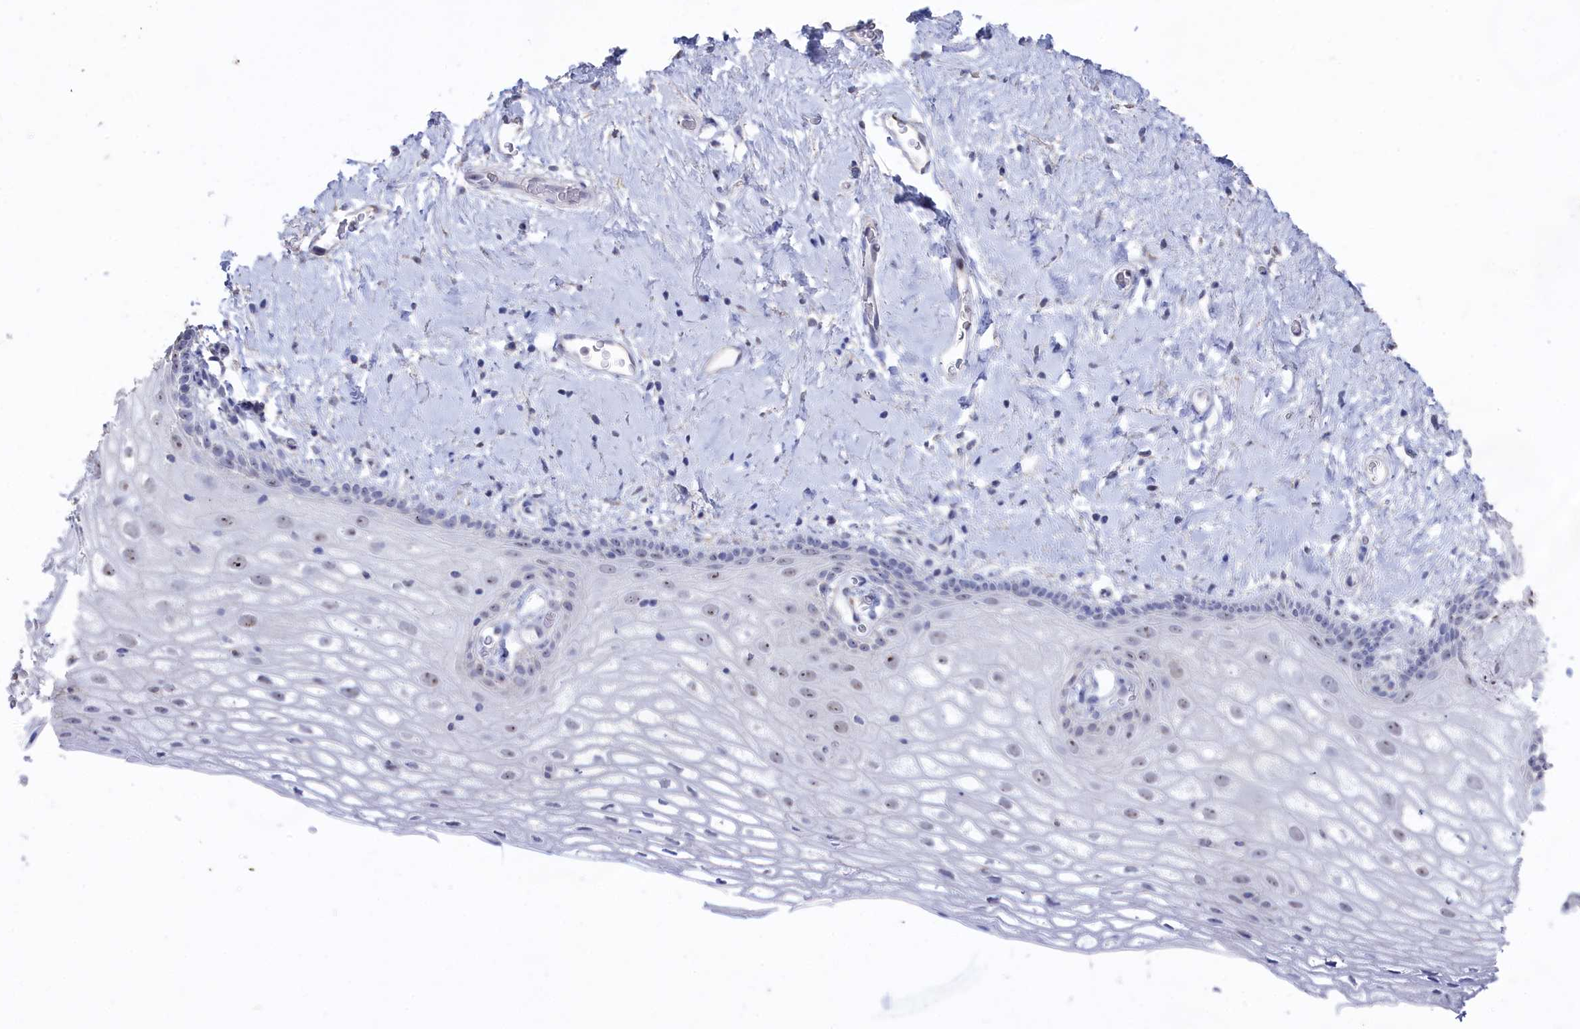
{"staining": {"intensity": "weak", "quantity": "<25%", "location": "nuclear"}, "tissue": "vagina", "cell_type": "Squamous epithelial cells", "image_type": "normal", "snomed": [{"axis": "morphology", "description": "Normal tissue, NOS"}, {"axis": "morphology", "description": "Adenocarcinoma, NOS"}, {"axis": "topography", "description": "Rectum"}, {"axis": "topography", "description": "Vagina"}], "caption": "Vagina stained for a protein using immunohistochemistry (IHC) reveals no expression squamous epithelial cells.", "gene": "SEMG2", "patient": {"sex": "female", "age": 71}}